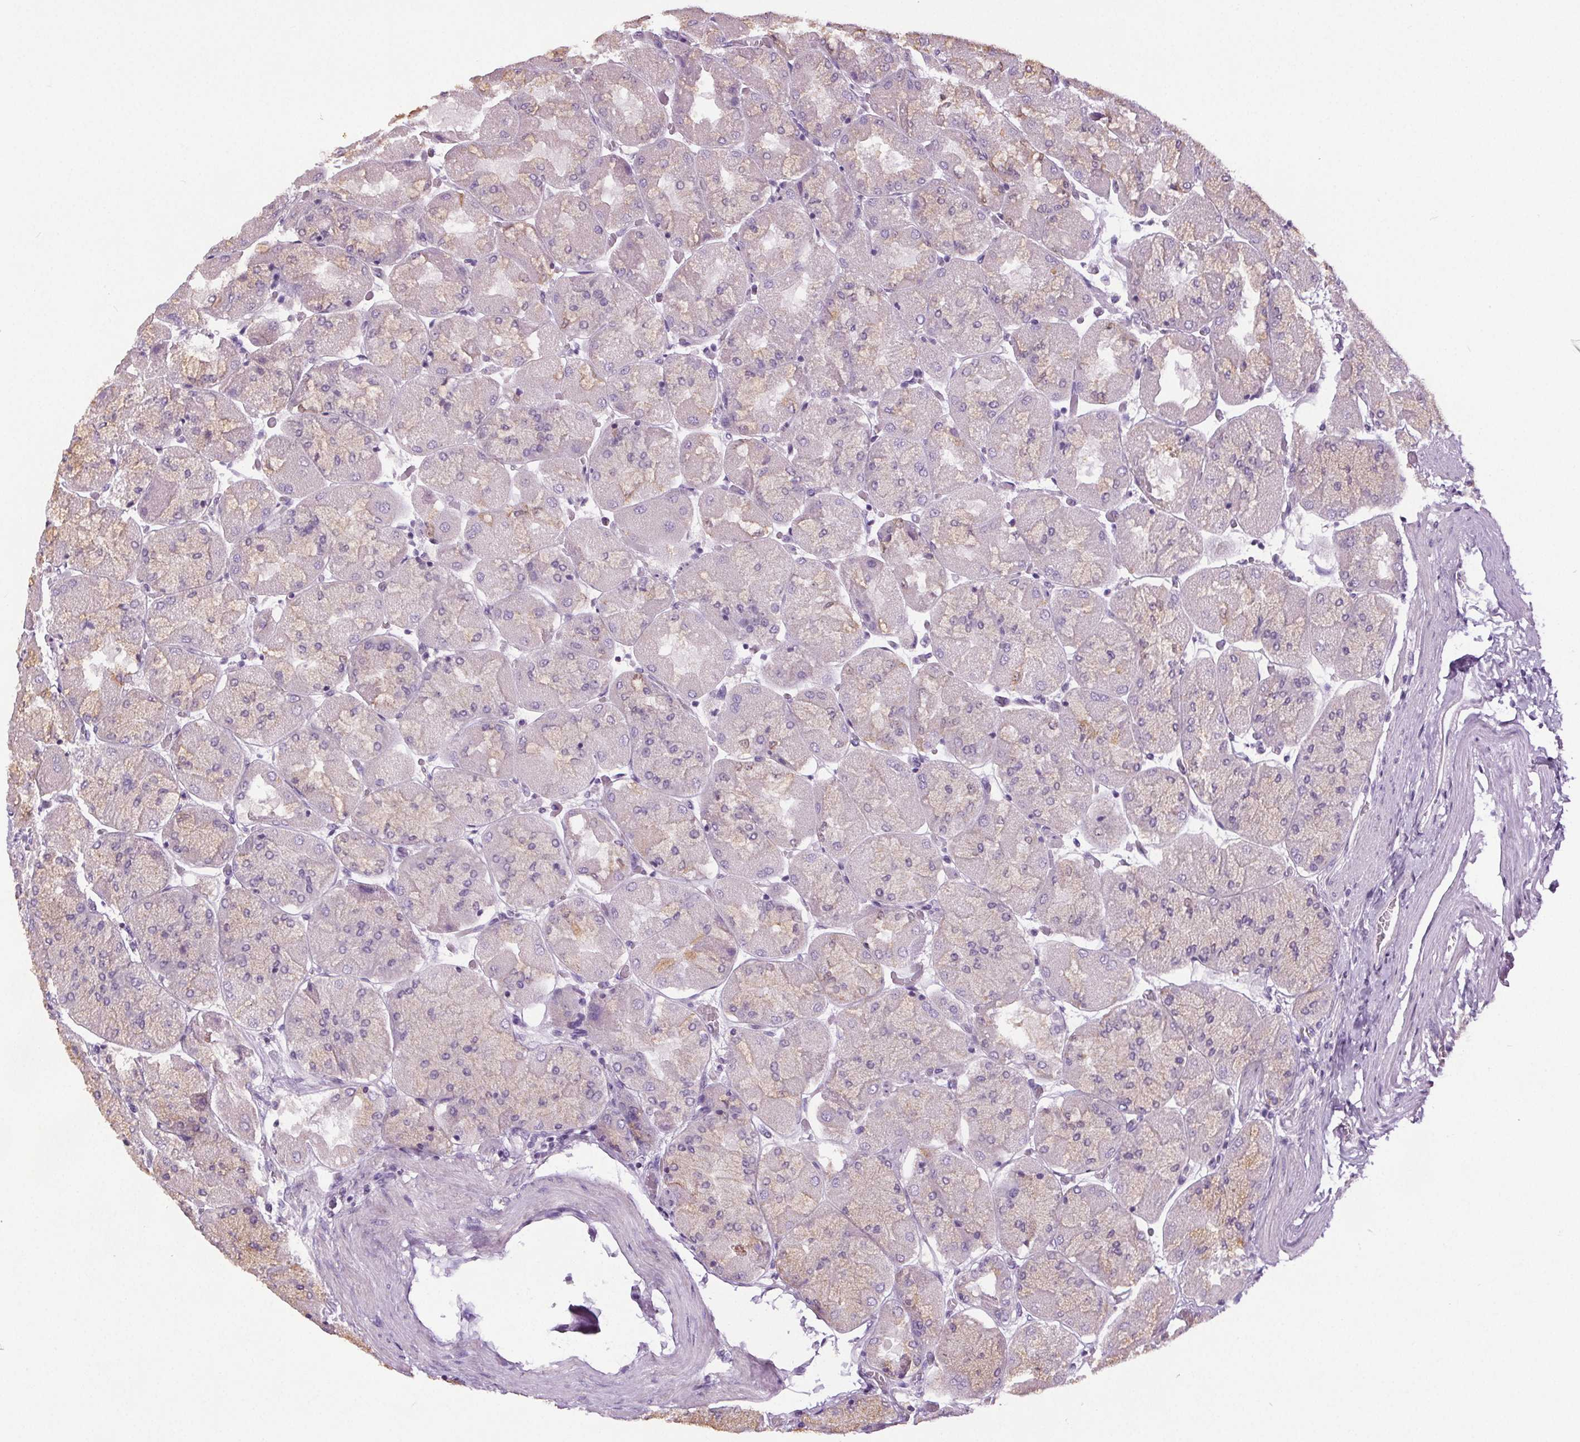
{"staining": {"intensity": "weak", "quantity": "25%-75%", "location": "cytoplasmic/membranous"}, "tissue": "stomach", "cell_type": "Glandular cells", "image_type": "normal", "snomed": [{"axis": "morphology", "description": "Normal tissue, NOS"}, {"axis": "topography", "description": "Stomach"}], "caption": "Stomach stained with DAB immunohistochemistry (IHC) displays low levels of weak cytoplasmic/membranous staining in approximately 25%-75% of glandular cells. The staining was performed using DAB to visualize the protein expression in brown, while the nuclei were stained in blue with hematoxylin (Magnification: 20x).", "gene": "GPIHBP1", "patient": {"sex": "female", "age": 61}}